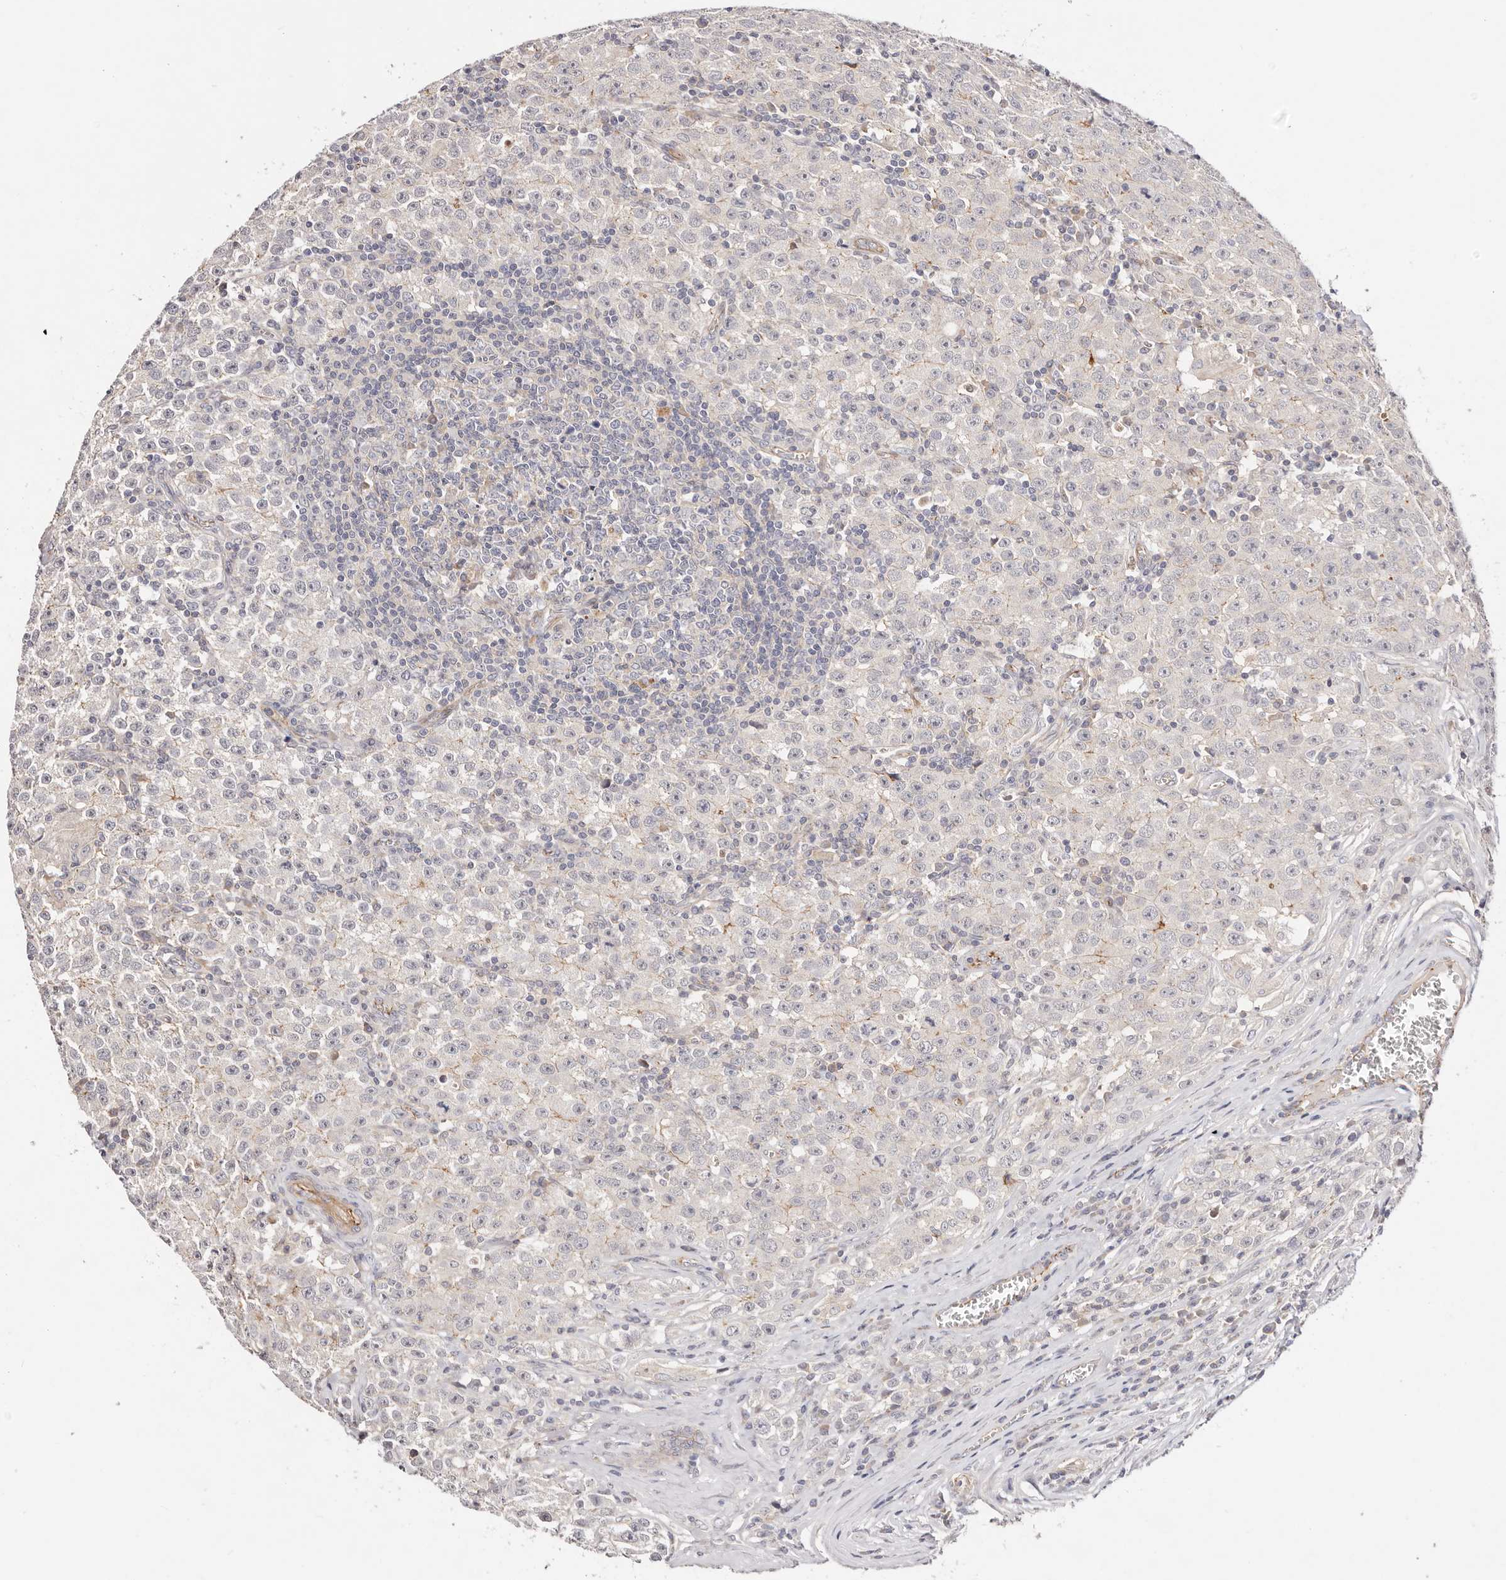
{"staining": {"intensity": "negative", "quantity": "none", "location": "none"}, "tissue": "testis cancer", "cell_type": "Tumor cells", "image_type": "cancer", "snomed": [{"axis": "morphology", "description": "Seminoma, NOS"}, {"axis": "morphology", "description": "Carcinoma, Embryonal, NOS"}, {"axis": "topography", "description": "Testis"}], "caption": "Immunohistochemical staining of human testis cancer (embryonal carcinoma) shows no significant staining in tumor cells.", "gene": "SLC35B2", "patient": {"sex": "male", "age": 43}}